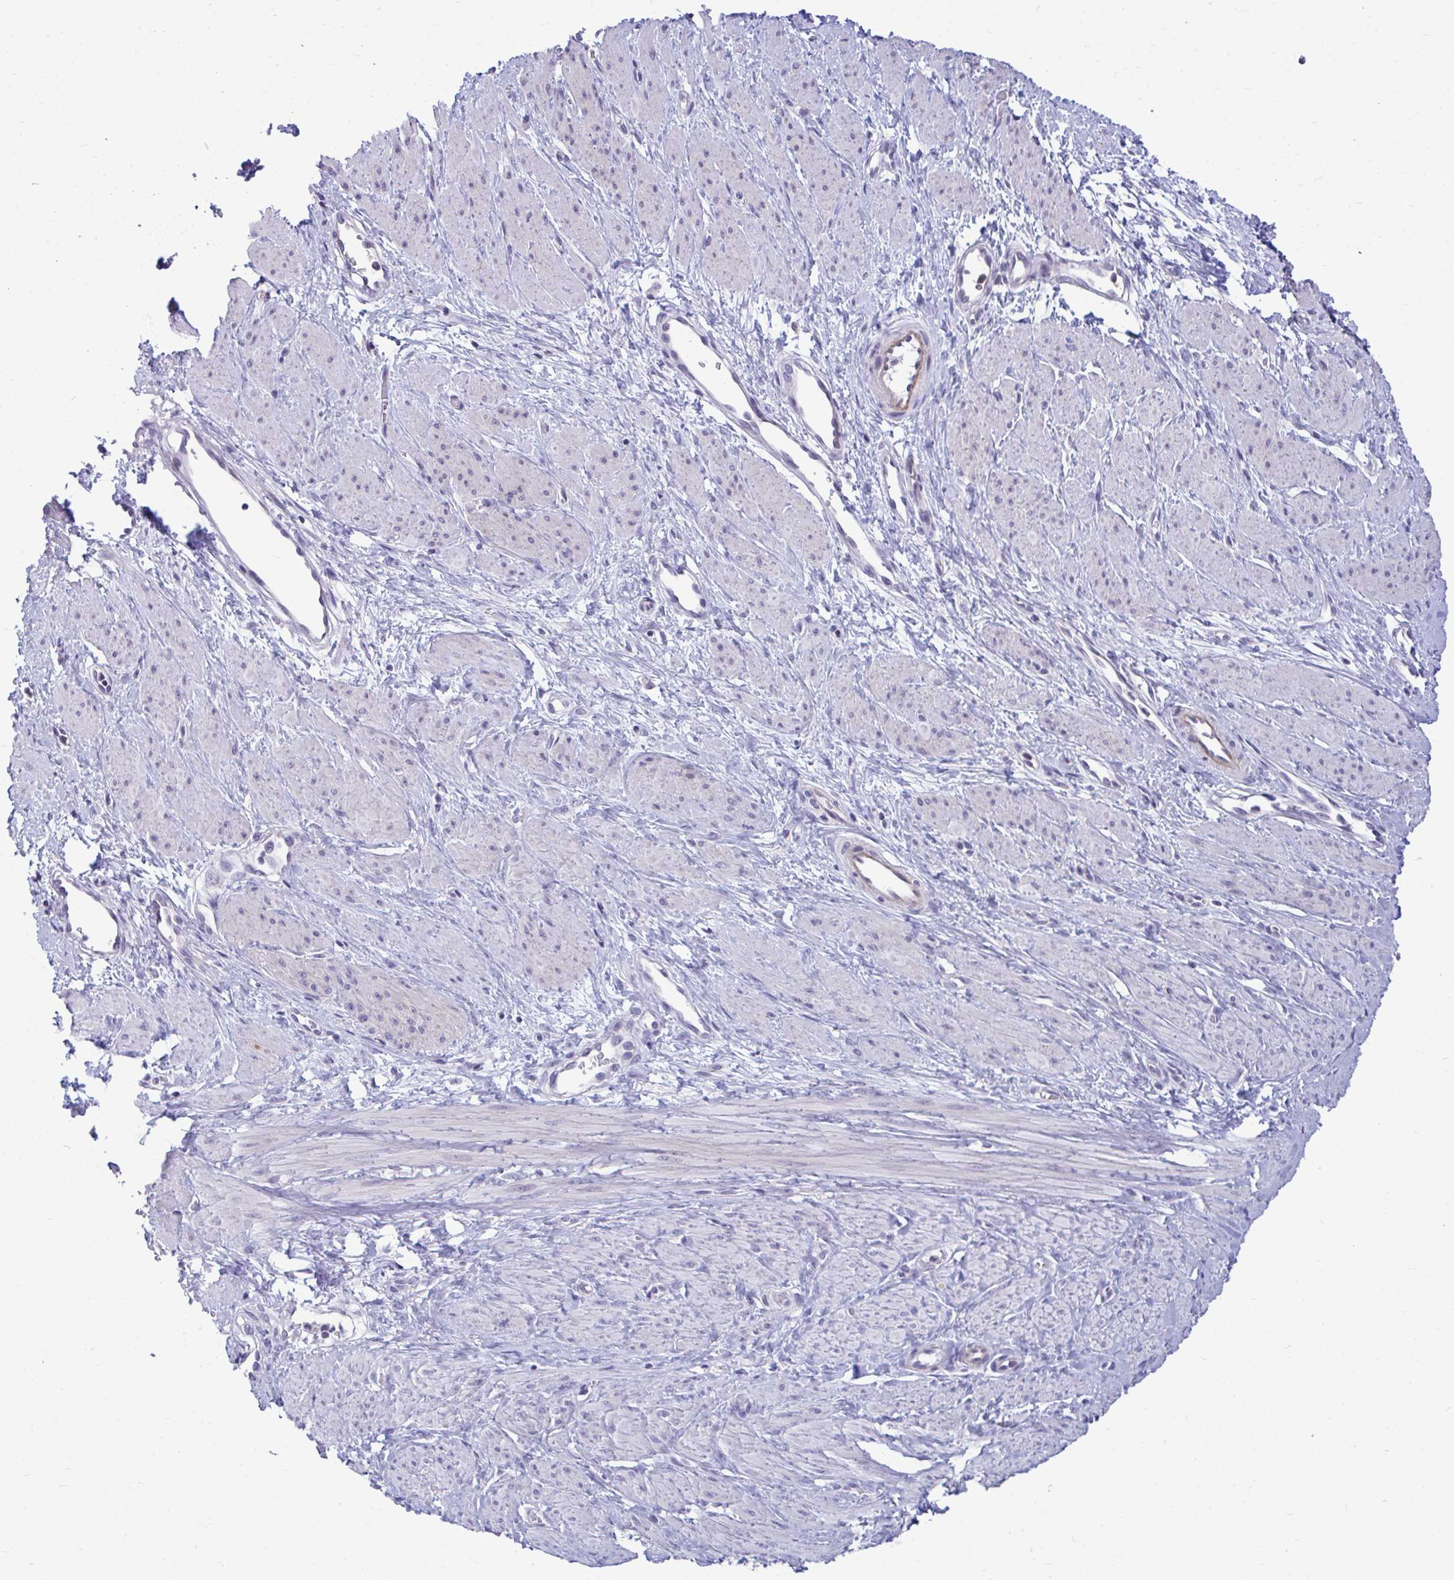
{"staining": {"intensity": "negative", "quantity": "none", "location": "none"}, "tissue": "smooth muscle", "cell_type": "Smooth muscle cells", "image_type": "normal", "snomed": [{"axis": "morphology", "description": "Normal tissue, NOS"}, {"axis": "topography", "description": "Smooth muscle"}, {"axis": "topography", "description": "Uterus"}], "caption": "The immunohistochemistry (IHC) micrograph has no significant positivity in smooth muscle cells of smooth muscle. Brightfield microscopy of immunohistochemistry stained with DAB (brown) and hematoxylin (blue), captured at high magnification.", "gene": "PIGK", "patient": {"sex": "female", "age": 39}}